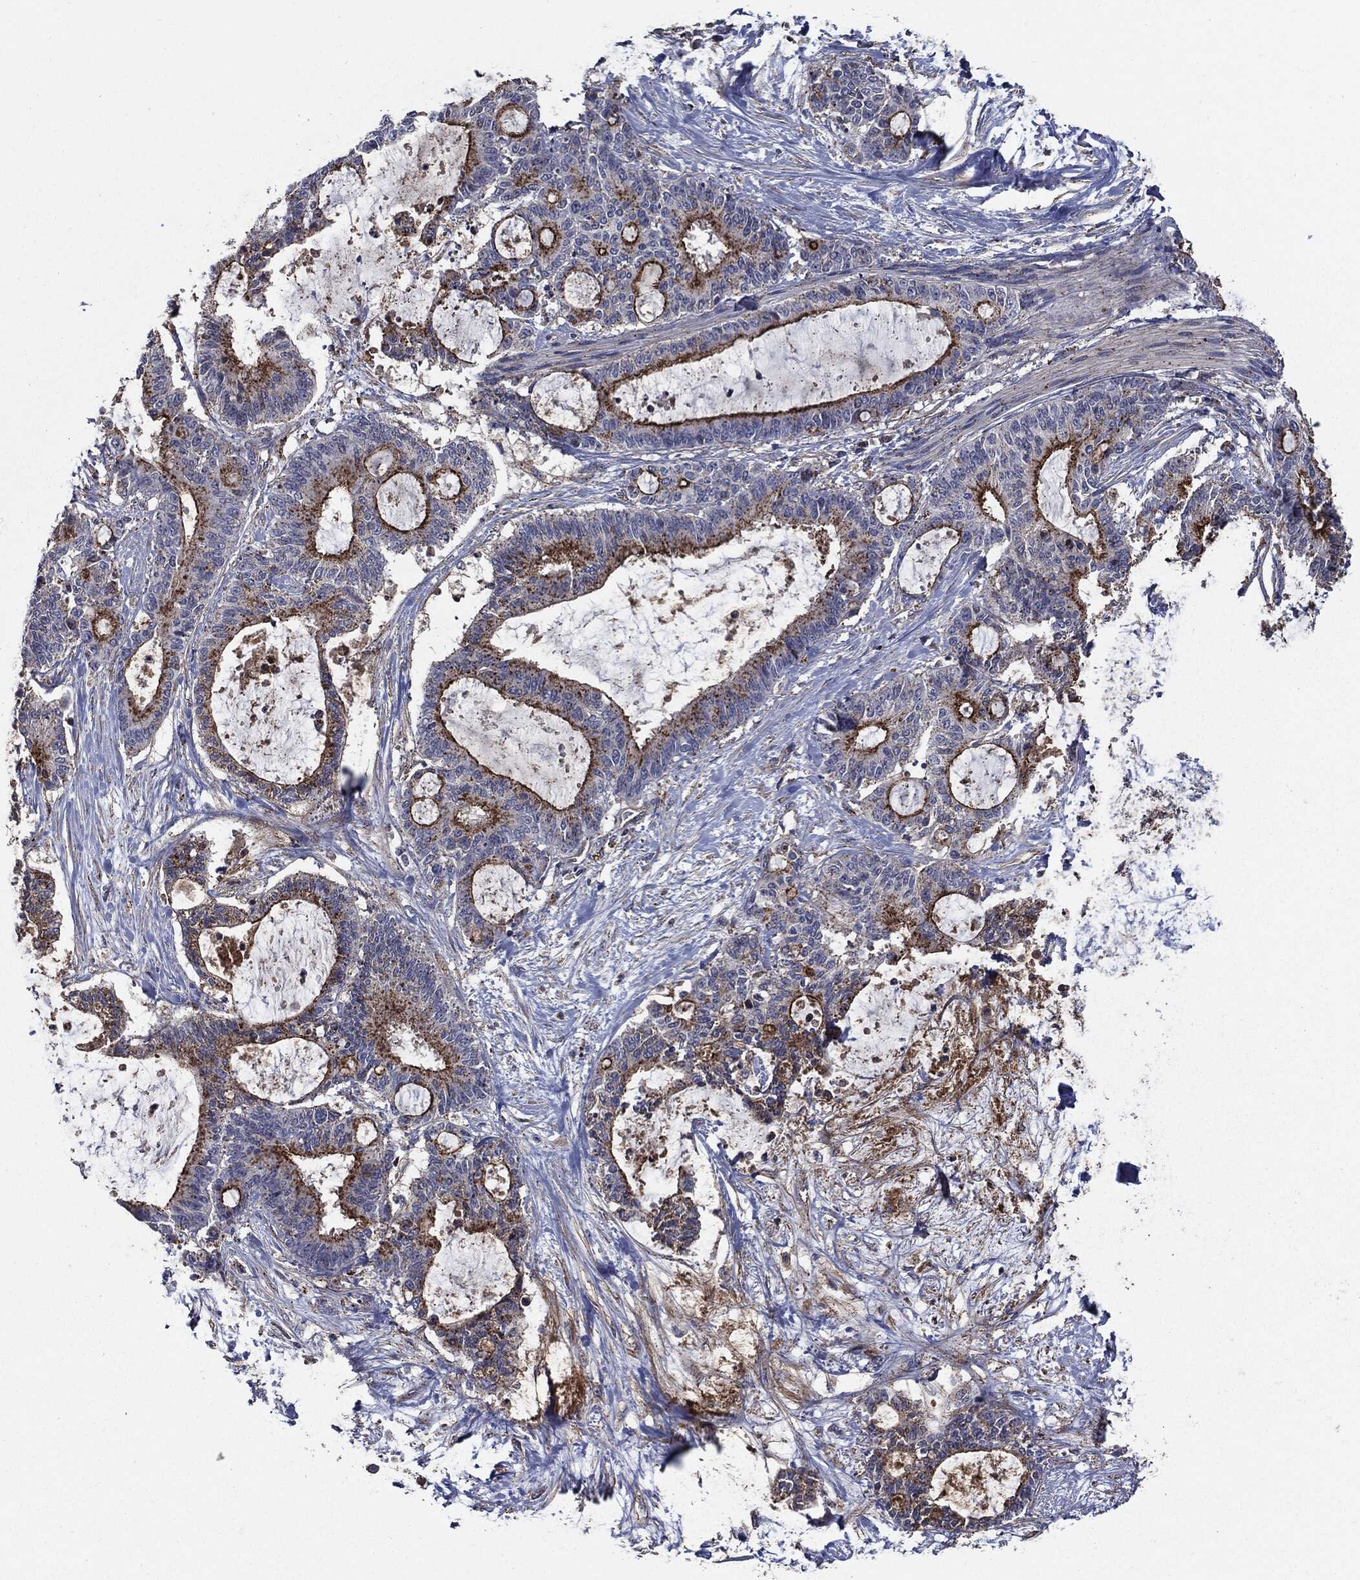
{"staining": {"intensity": "strong", "quantity": "<25%", "location": "cytoplasmic/membranous"}, "tissue": "liver cancer", "cell_type": "Tumor cells", "image_type": "cancer", "snomed": [{"axis": "morphology", "description": "Cholangiocarcinoma"}, {"axis": "topography", "description": "Liver"}], "caption": "A micrograph showing strong cytoplasmic/membranous expression in about <25% of tumor cells in cholangiocarcinoma (liver), as visualized by brown immunohistochemical staining.", "gene": "PDCD6IP", "patient": {"sex": "female", "age": 73}}